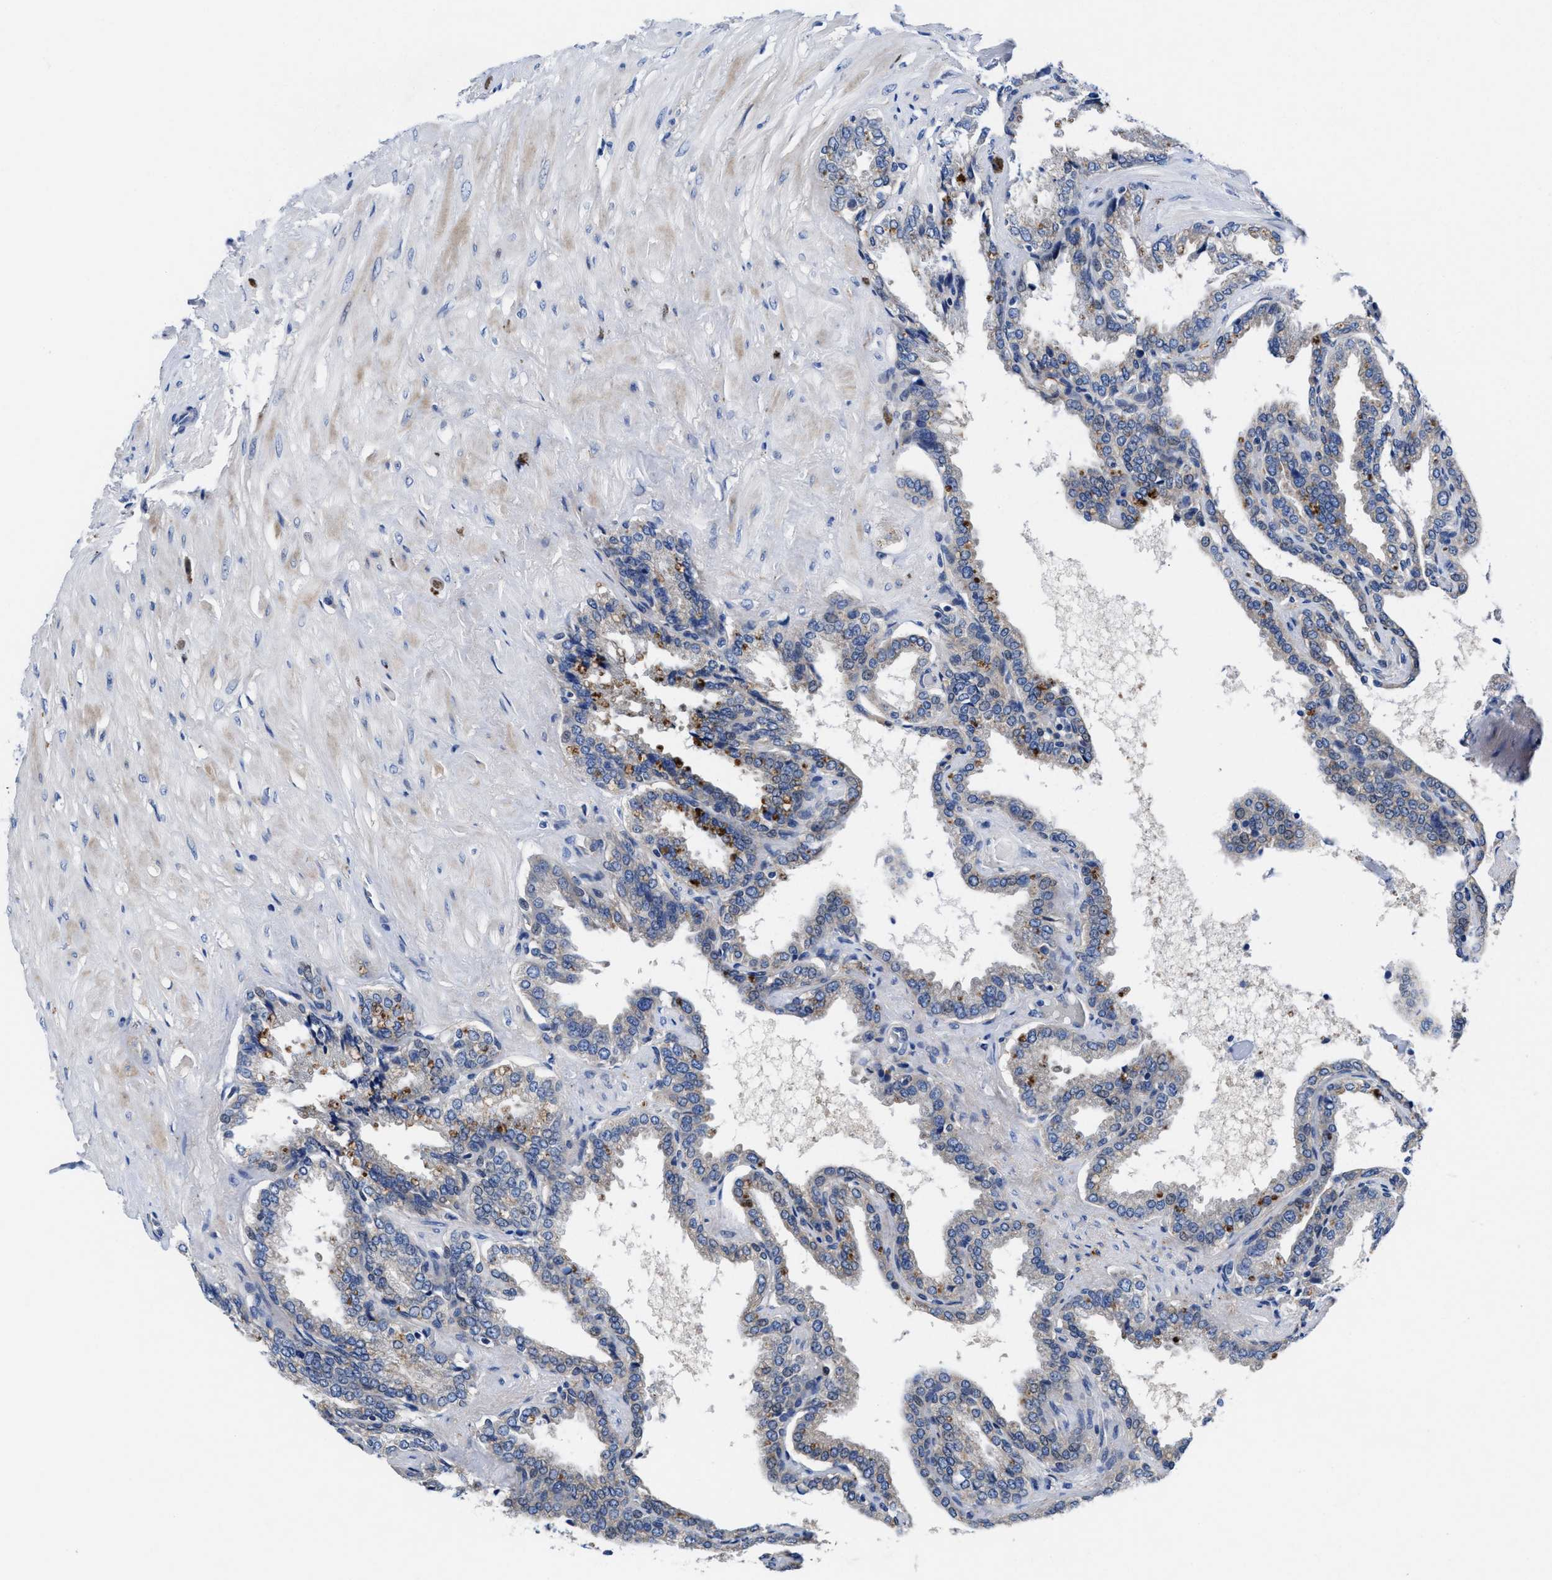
{"staining": {"intensity": "weak", "quantity": "25%-75%", "location": "cytoplasmic/membranous"}, "tissue": "seminal vesicle", "cell_type": "Glandular cells", "image_type": "normal", "snomed": [{"axis": "morphology", "description": "Normal tissue, NOS"}, {"axis": "topography", "description": "Seminal veicle"}], "caption": "DAB (3,3'-diaminobenzidine) immunohistochemical staining of unremarkable seminal vesicle displays weak cytoplasmic/membranous protein positivity in approximately 25%-75% of glandular cells.", "gene": "DHRS13", "patient": {"sex": "male", "age": 46}}